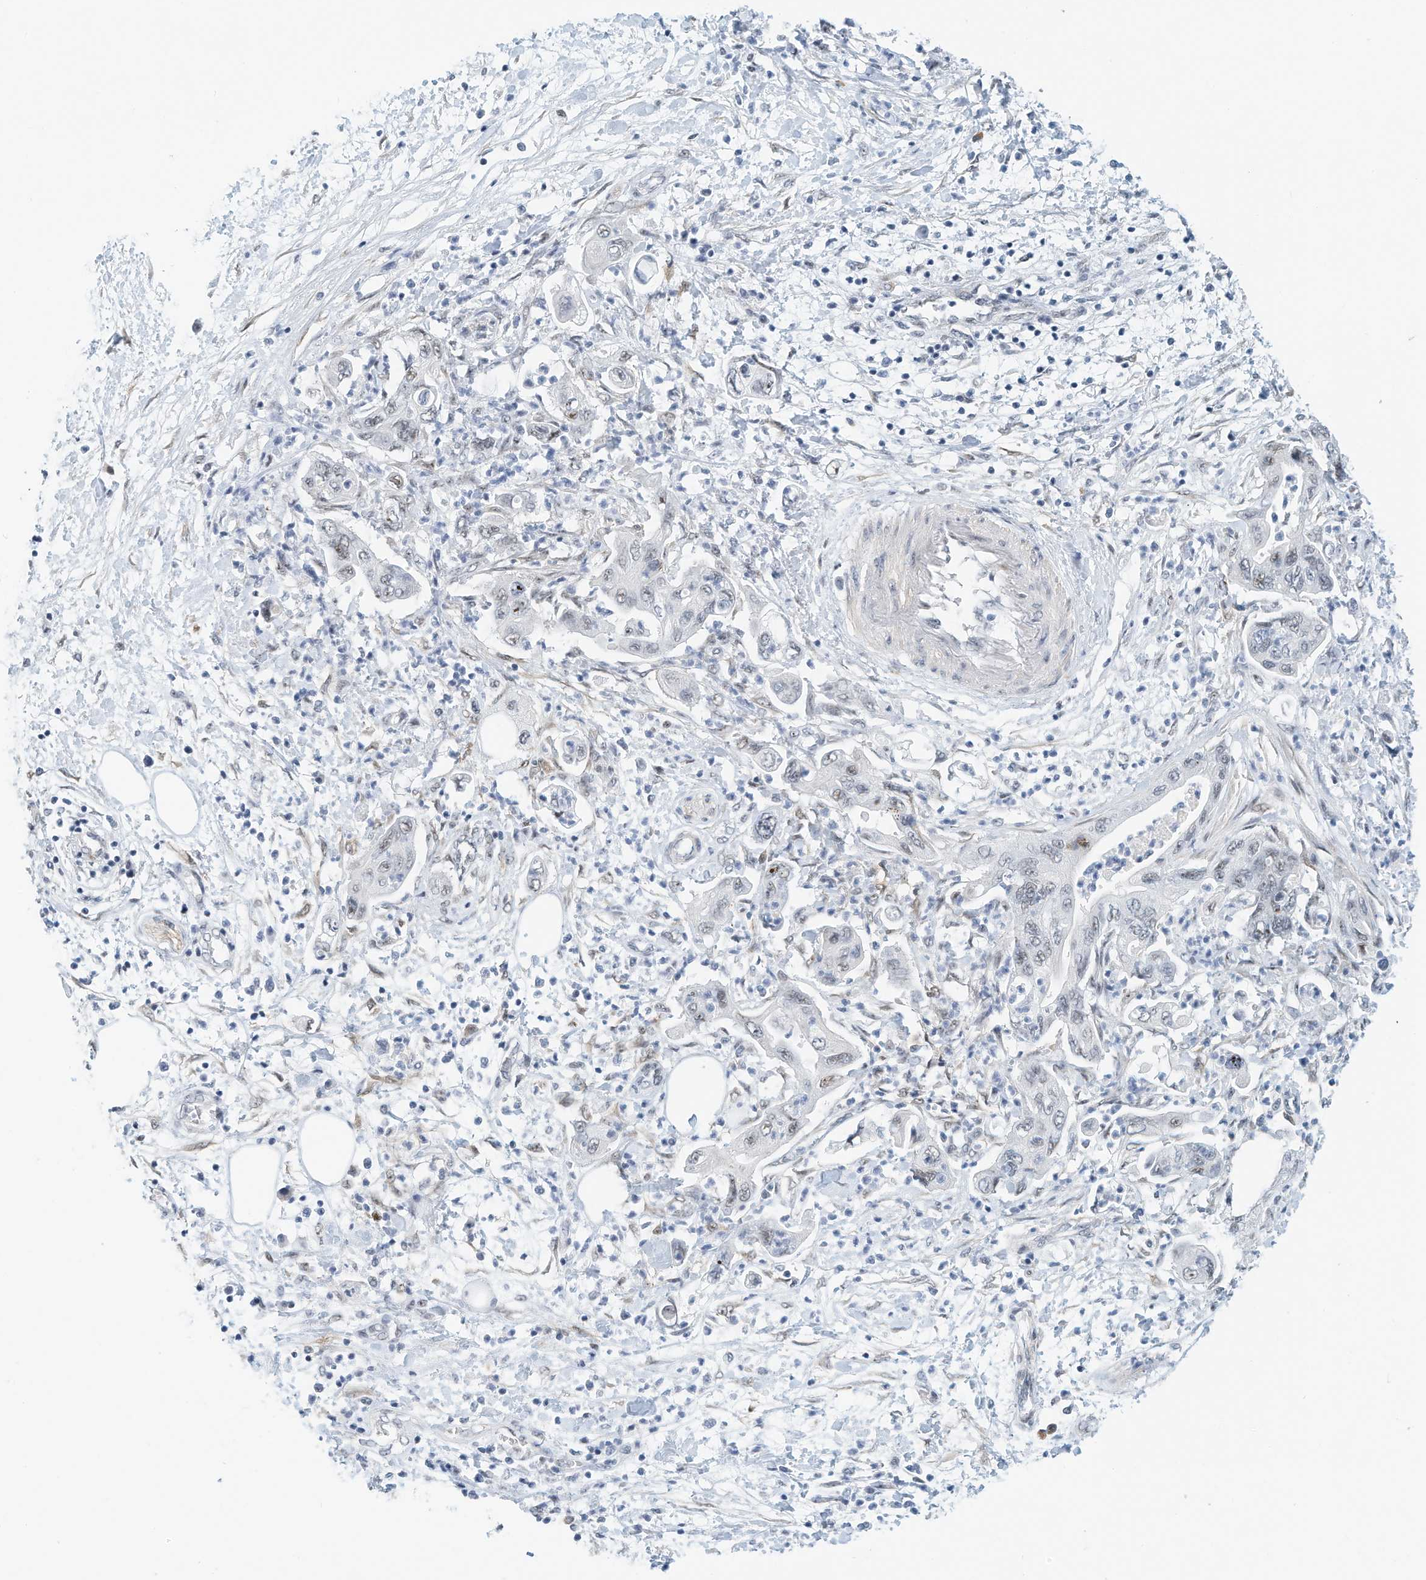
{"staining": {"intensity": "negative", "quantity": "none", "location": "none"}, "tissue": "pancreatic cancer", "cell_type": "Tumor cells", "image_type": "cancer", "snomed": [{"axis": "morphology", "description": "Adenocarcinoma, NOS"}, {"axis": "topography", "description": "Pancreas"}], "caption": "High power microscopy image of an immunohistochemistry (IHC) image of pancreatic adenocarcinoma, revealing no significant expression in tumor cells.", "gene": "ARHGAP28", "patient": {"sex": "female", "age": 73}}